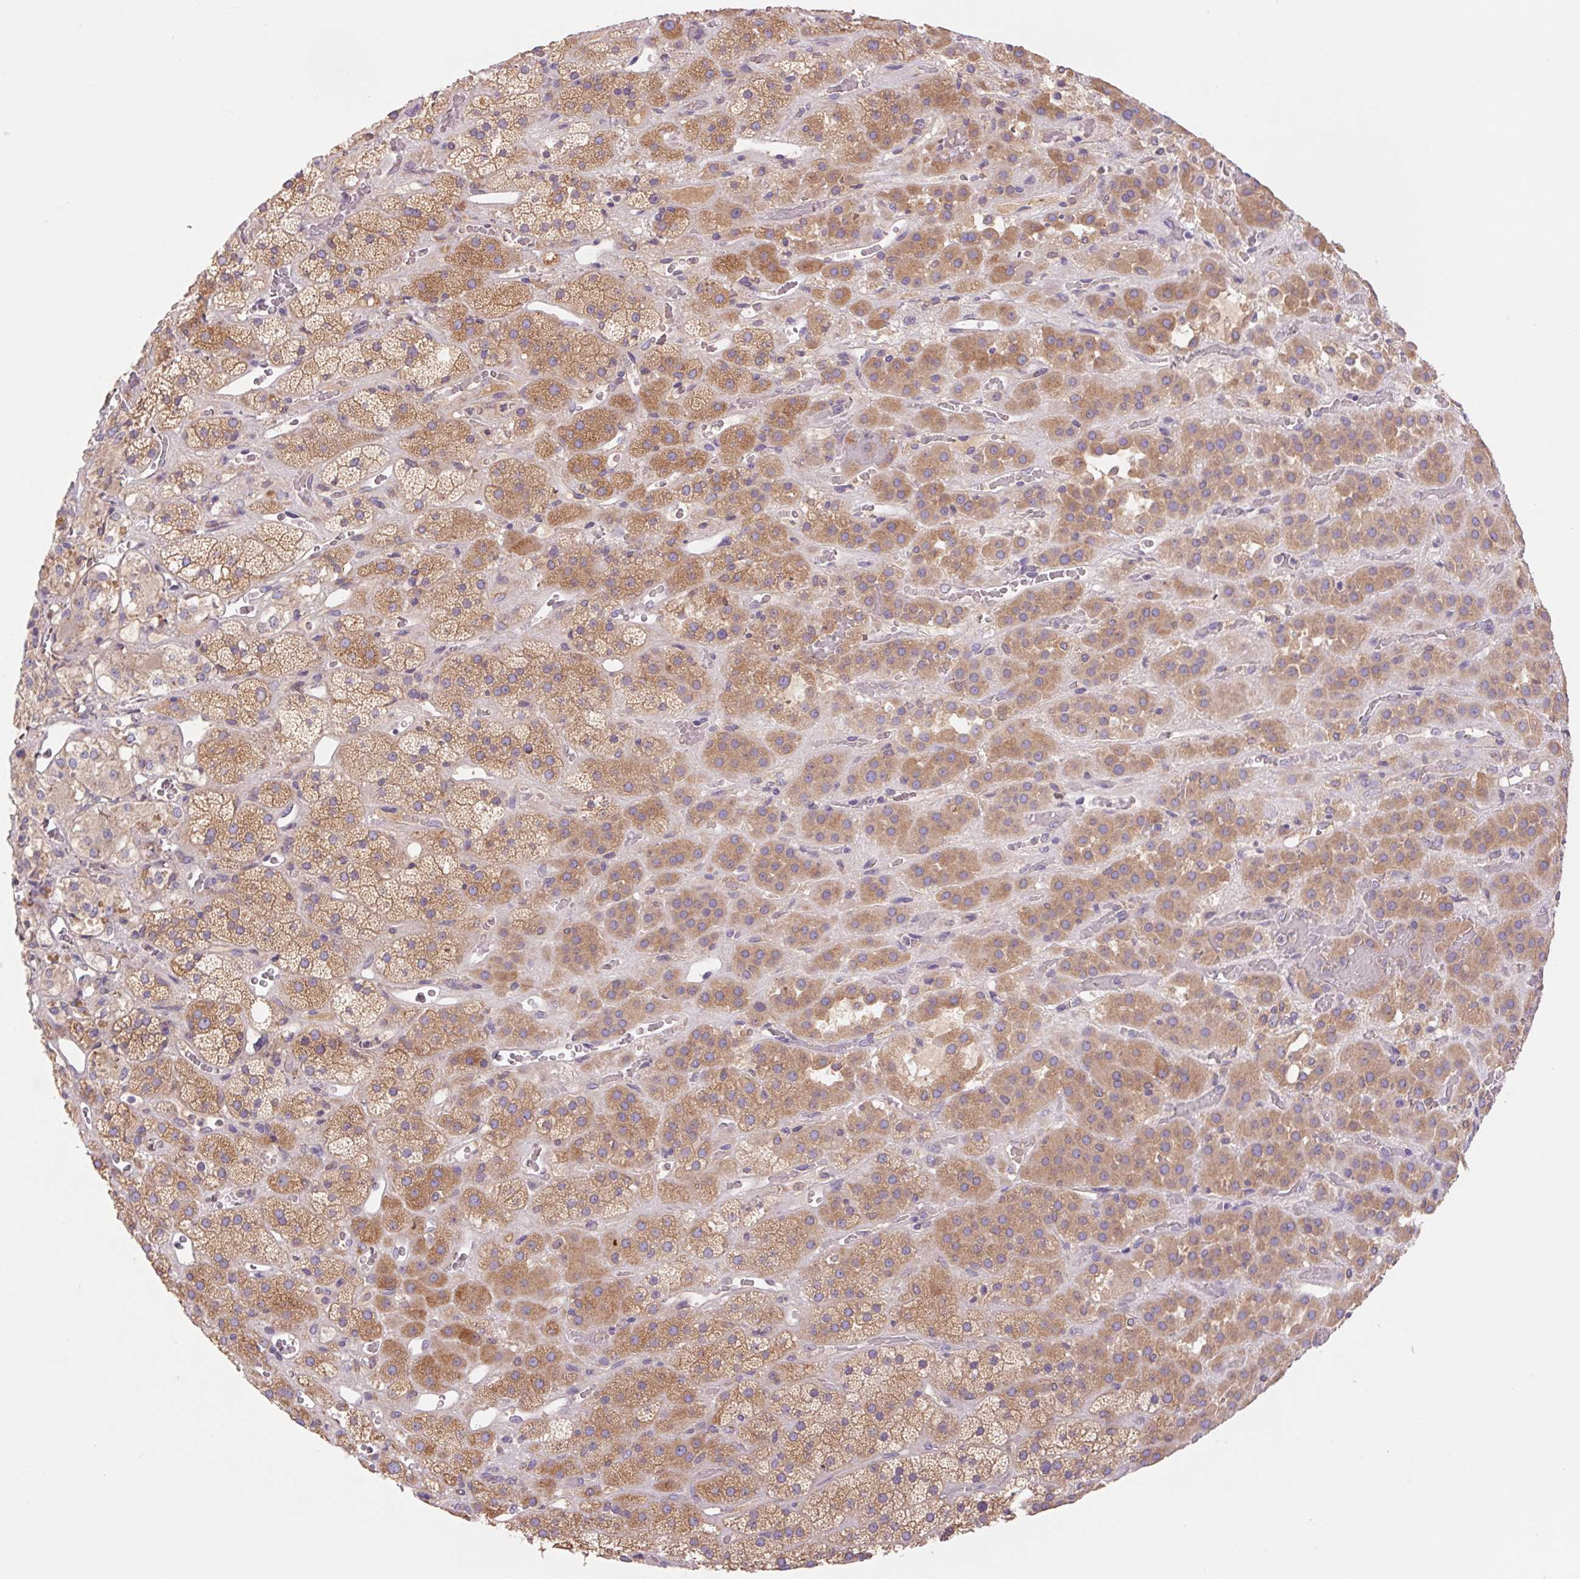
{"staining": {"intensity": "moderate", "quantity": ">75%", "location": "cytoplasmic/membranous"}, "tissue": "adrenal gland", "cell_type": "Glandular cells", "image_type": "normal", "snomed": [{"axis": "morphology", "description": "Normal tissue, NOS"}, {"axis": "topography", "description": "Adrenal gland"}], "caption": "High-power microscopy captured an immunohistochemistry (IHC) micrograph of normal adrenal gland, revealing moderate cytoplasmic/membranous positivity in about >75% of glandular cells.", "gene": "RAB1A", "patient": {"sex": "male", "age": 57}}